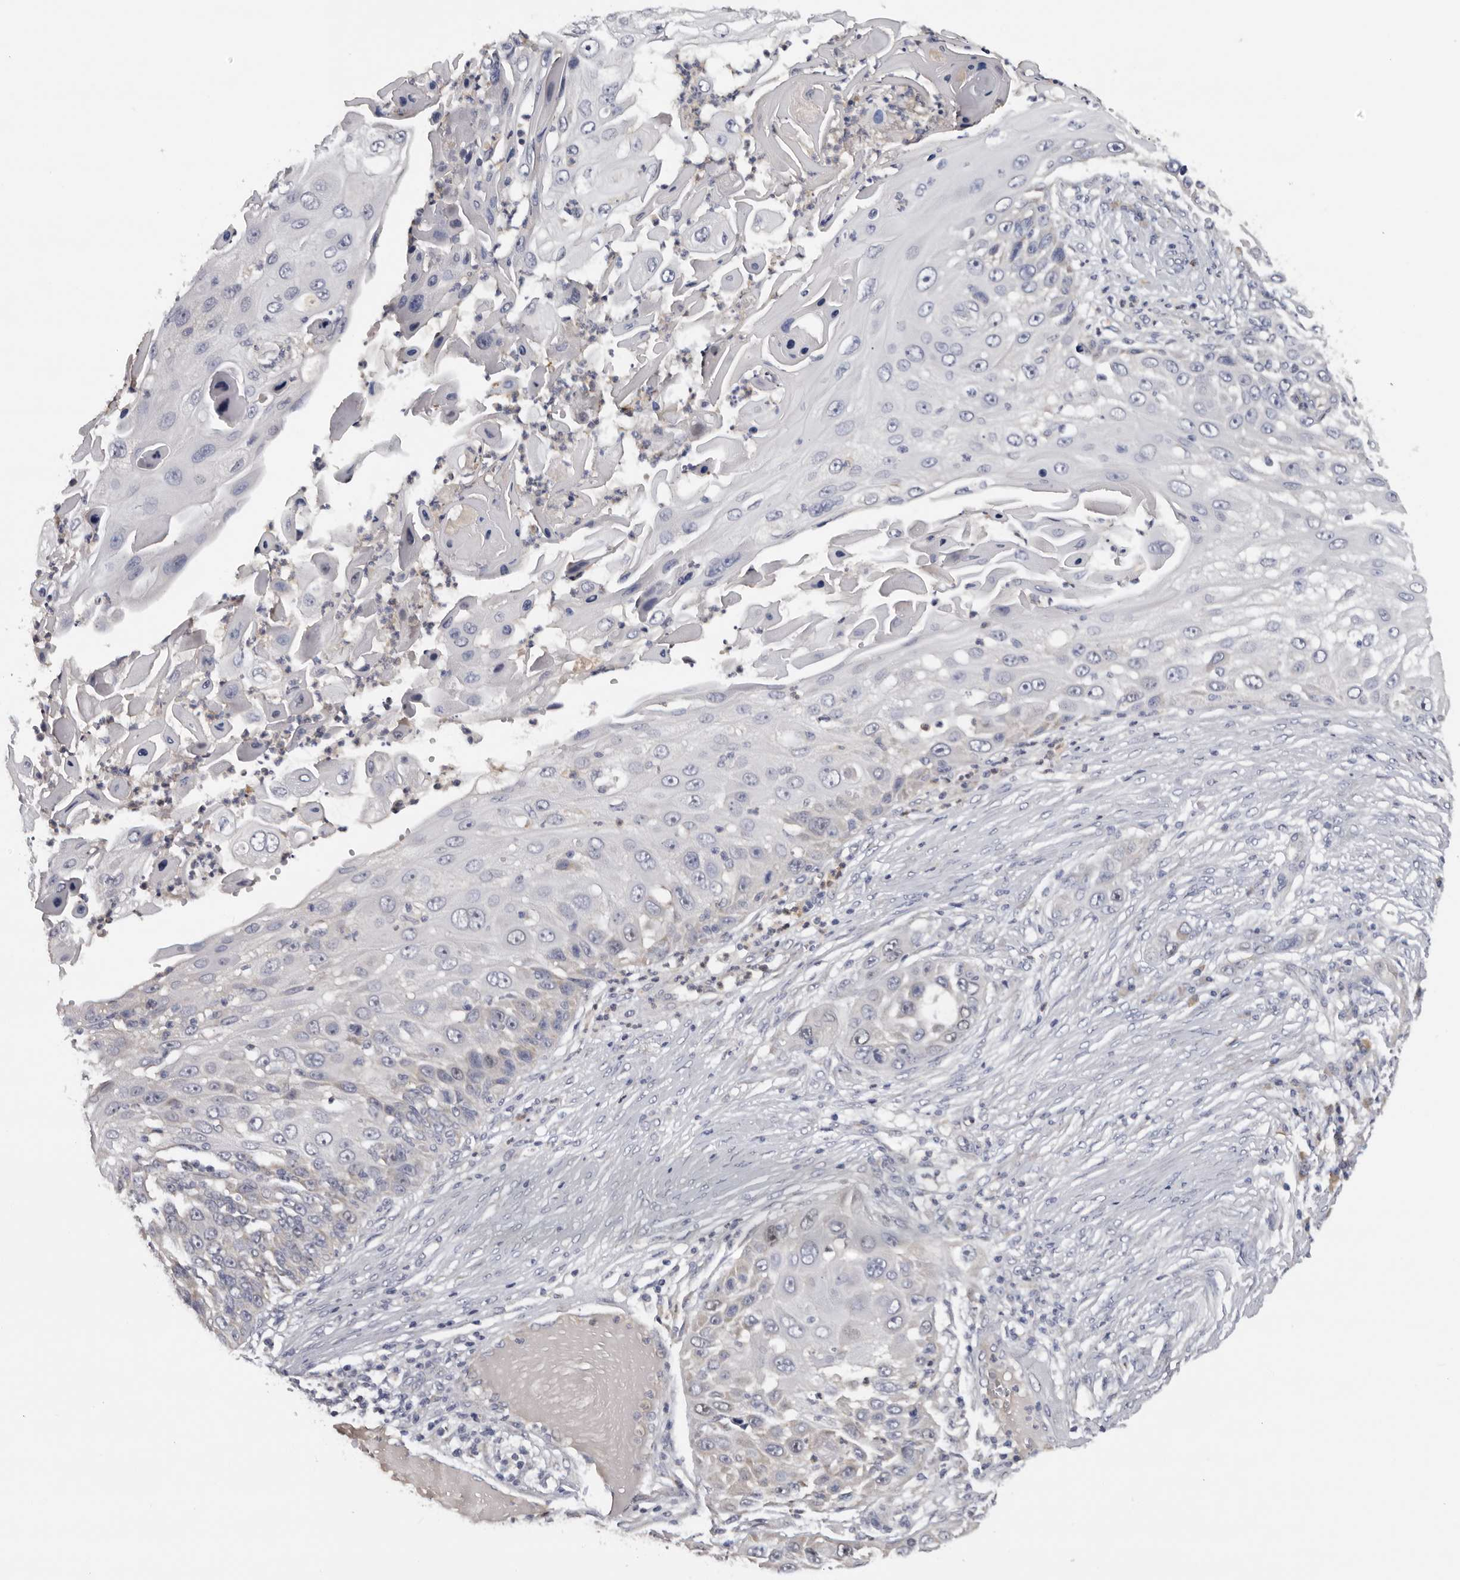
{"staining": {"intensity": "negative", "quantity": "none", "location": "none"}, "tissue": "skin cancer", "cell_type": "Tumor cells", "image_type": "cancer", "snomed": [{"axis": "morphology", "description": "Squamous cell carcinoma, NOS"}, {"axis": "topography", "description": "Skin"}], "caption": "DAB immunohistochemical staining of squamous cell carcinoma (skin) exhibits no significant staining in tumor cells.", "gene": "KIF2B", "patient": {"sex": "female", "age": 44}}